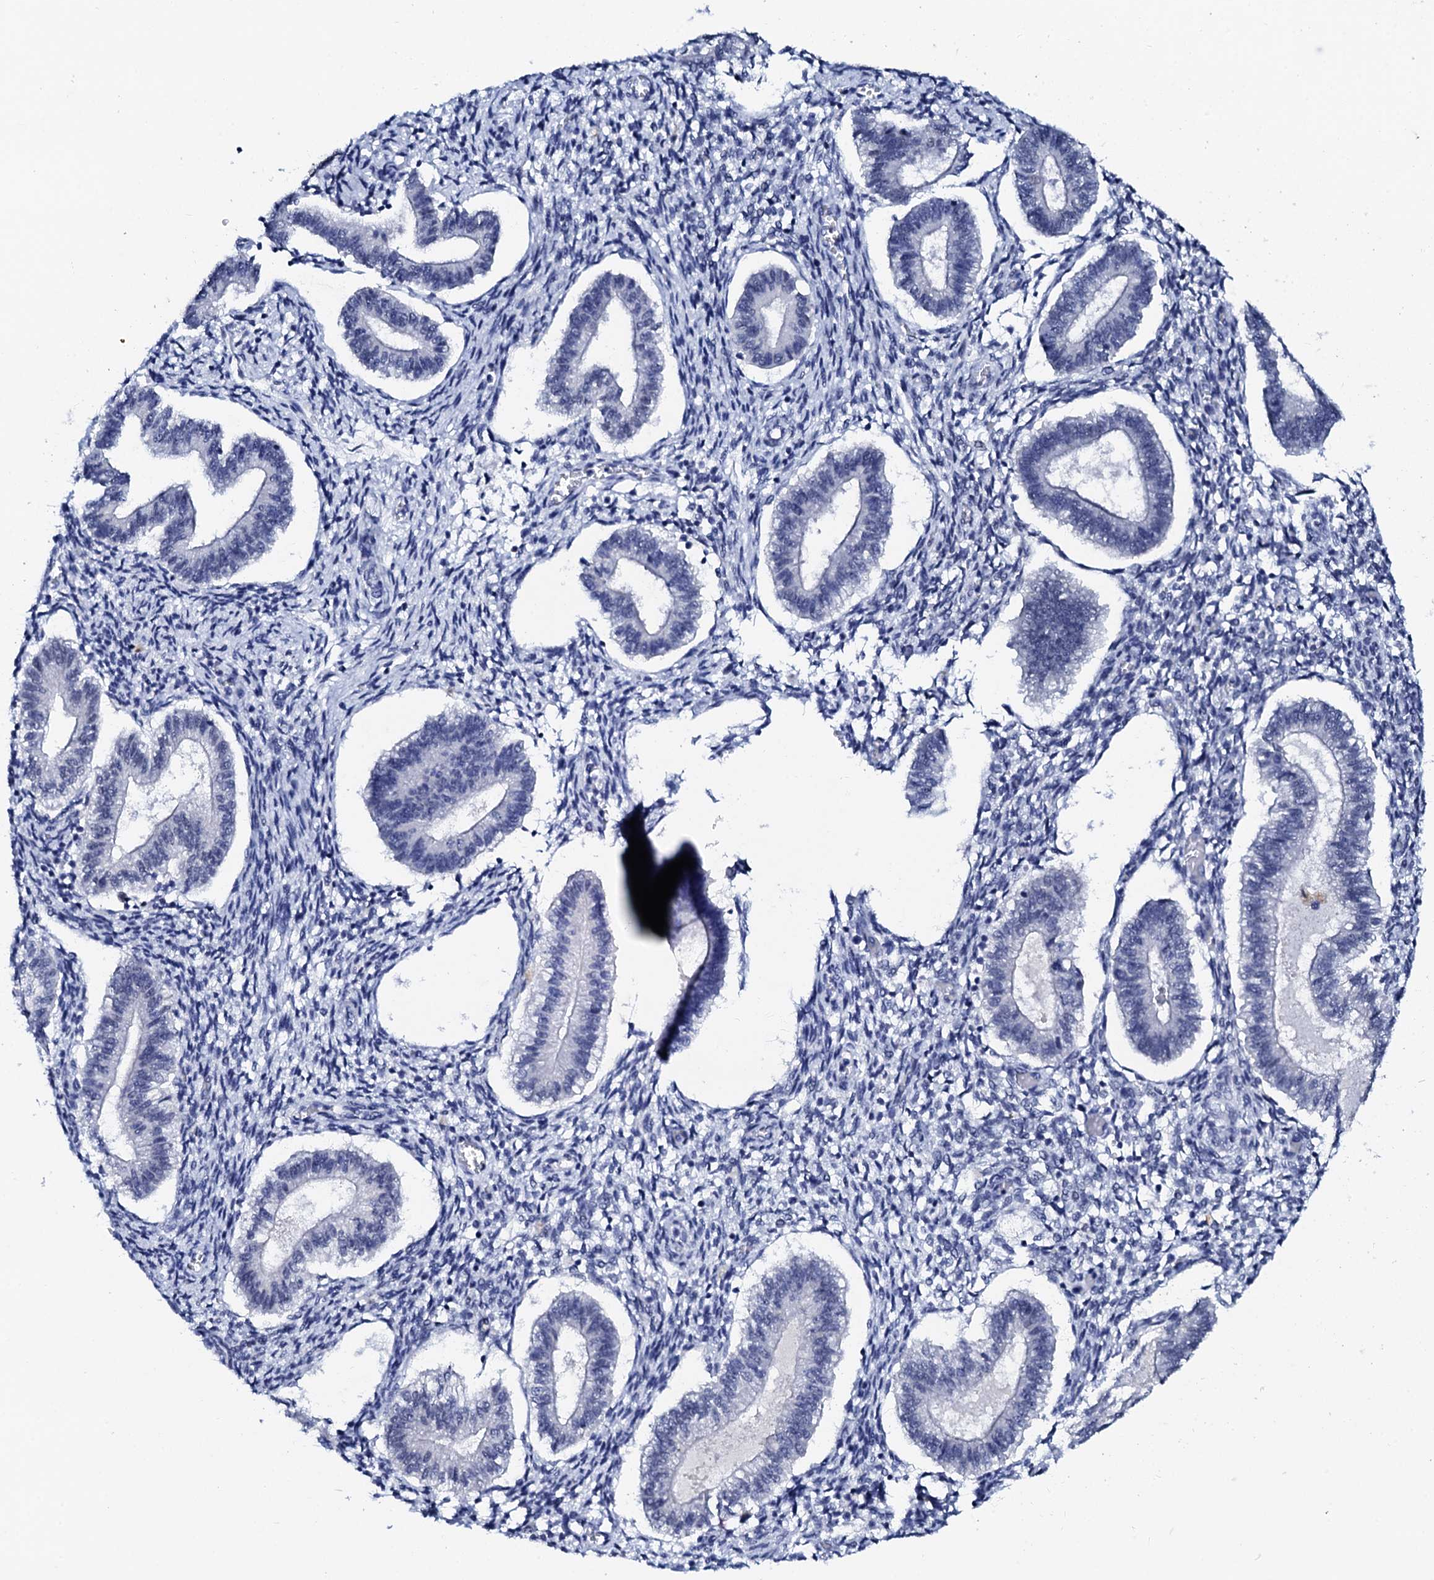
{"staining": {"intensity": "negative", "quantity": "none", "location": "none"}, "tissue": "endometrium", "cell_type": "Cells in endometrial stroma", "image_type": "normal", "snomed": [{"axis": "morphology", "description": "Normal tissue, NOS"}, {"axis": "topography", "description": "Endometrium"}], "caption": "Immunohistochemical staining of normal endometrium reveals no significant expression in cells in endometrial stroma. (Immunohistochemistry (ihc), brightfield microscopy, high magnification).", "gene": "SPATA19", "patient": {"sex": "female", "age": 25}}